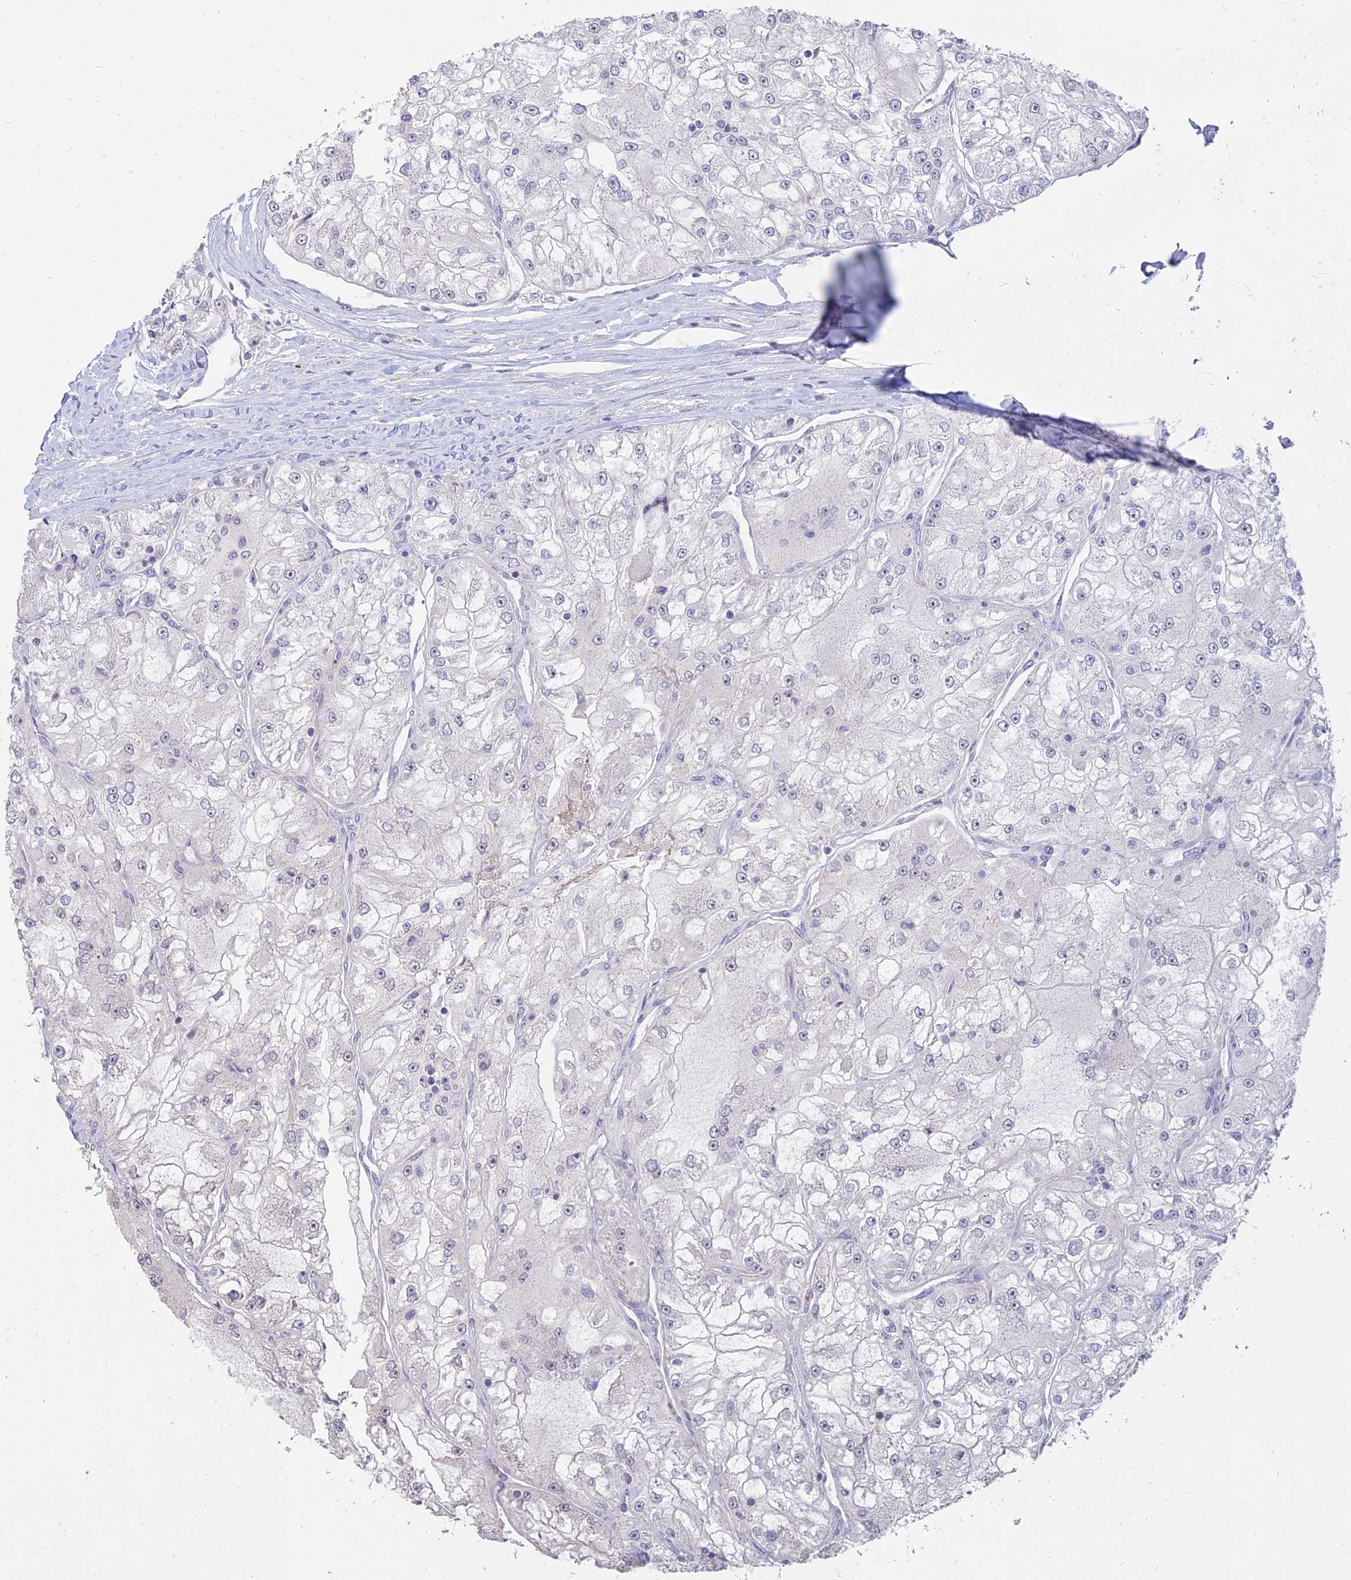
{"staining": {"intensity": "negative", "quantity": "none", "location": "none"}, "tissue": "renal cancer", "cell_type": "Tumor cells", "image_type": "cancer", "snomed": [{"axis": "morphology", "description": "Adenocarcinoma, NOS"}, {"axis": "topography", "description": "Kidney"}], "caption": "This is an immunohistochemistry image of renal cancer (adenocarcinoma). There is no staining in tumor cells.", "gene": "ST3GAL6", "patient": {"sex": "female", "age": 72}}